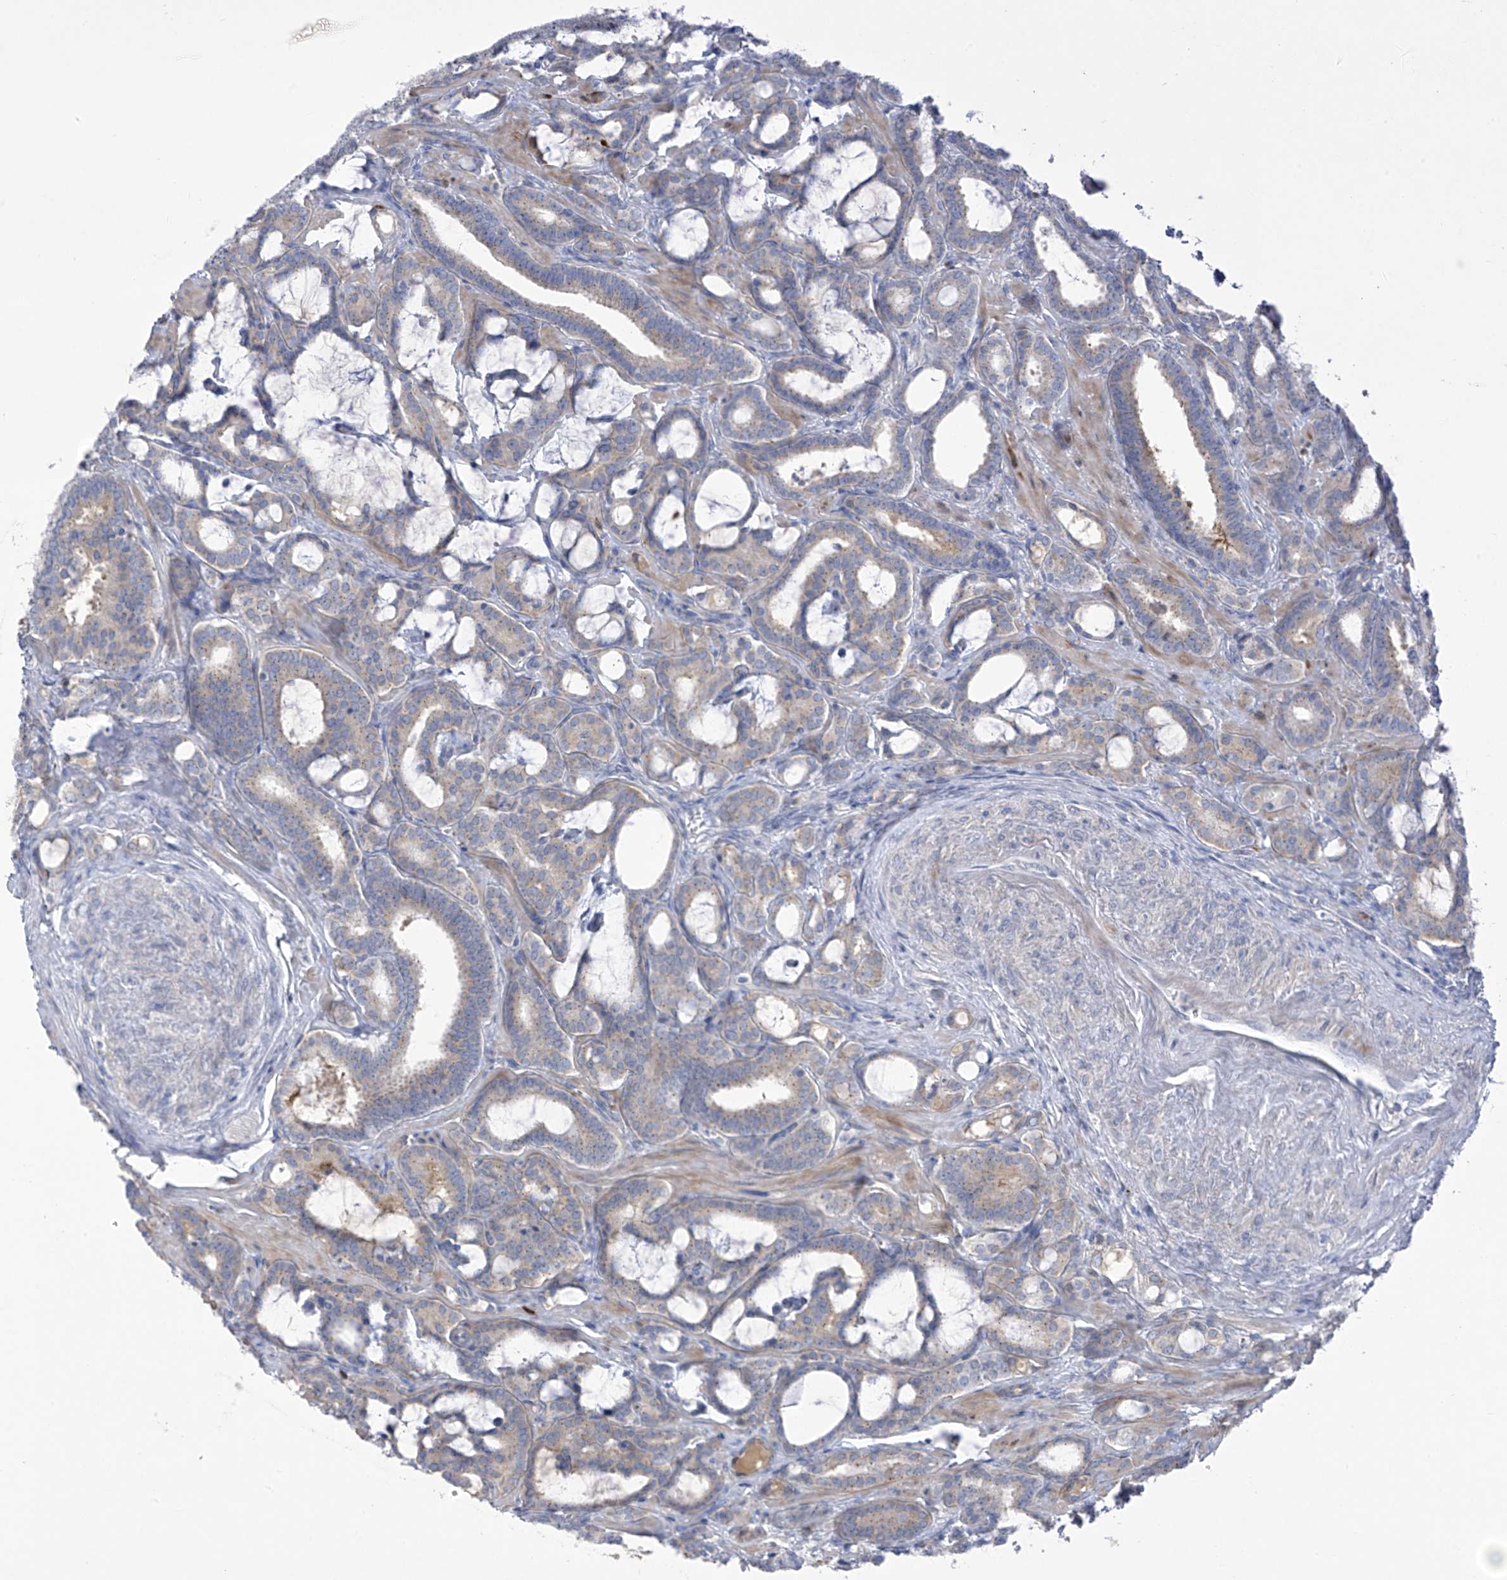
{"staining": {"intensity": "weak", "quantity": "25%-75%", "location": "cytoplasmic/membranous"}, "tissue": "prostate cancer", "cell_type": "Tumor cells", "image_type": "cancer", "snomed": [{"axis": "morphology", "description": "Adenocarcinoma, High grade"}, {"axis": "topography", "description": "Prostate and seminal vesicle, NOS"}], "caption": "Weak cytoplasmic/membranous positivity for a protein is seen in about 25%-75% of tumor cells of prostate high-grade adenocarcinoma using IHC.", "gene": "SLCO4A1", "patient": {"sex": "male", "age": 67}}